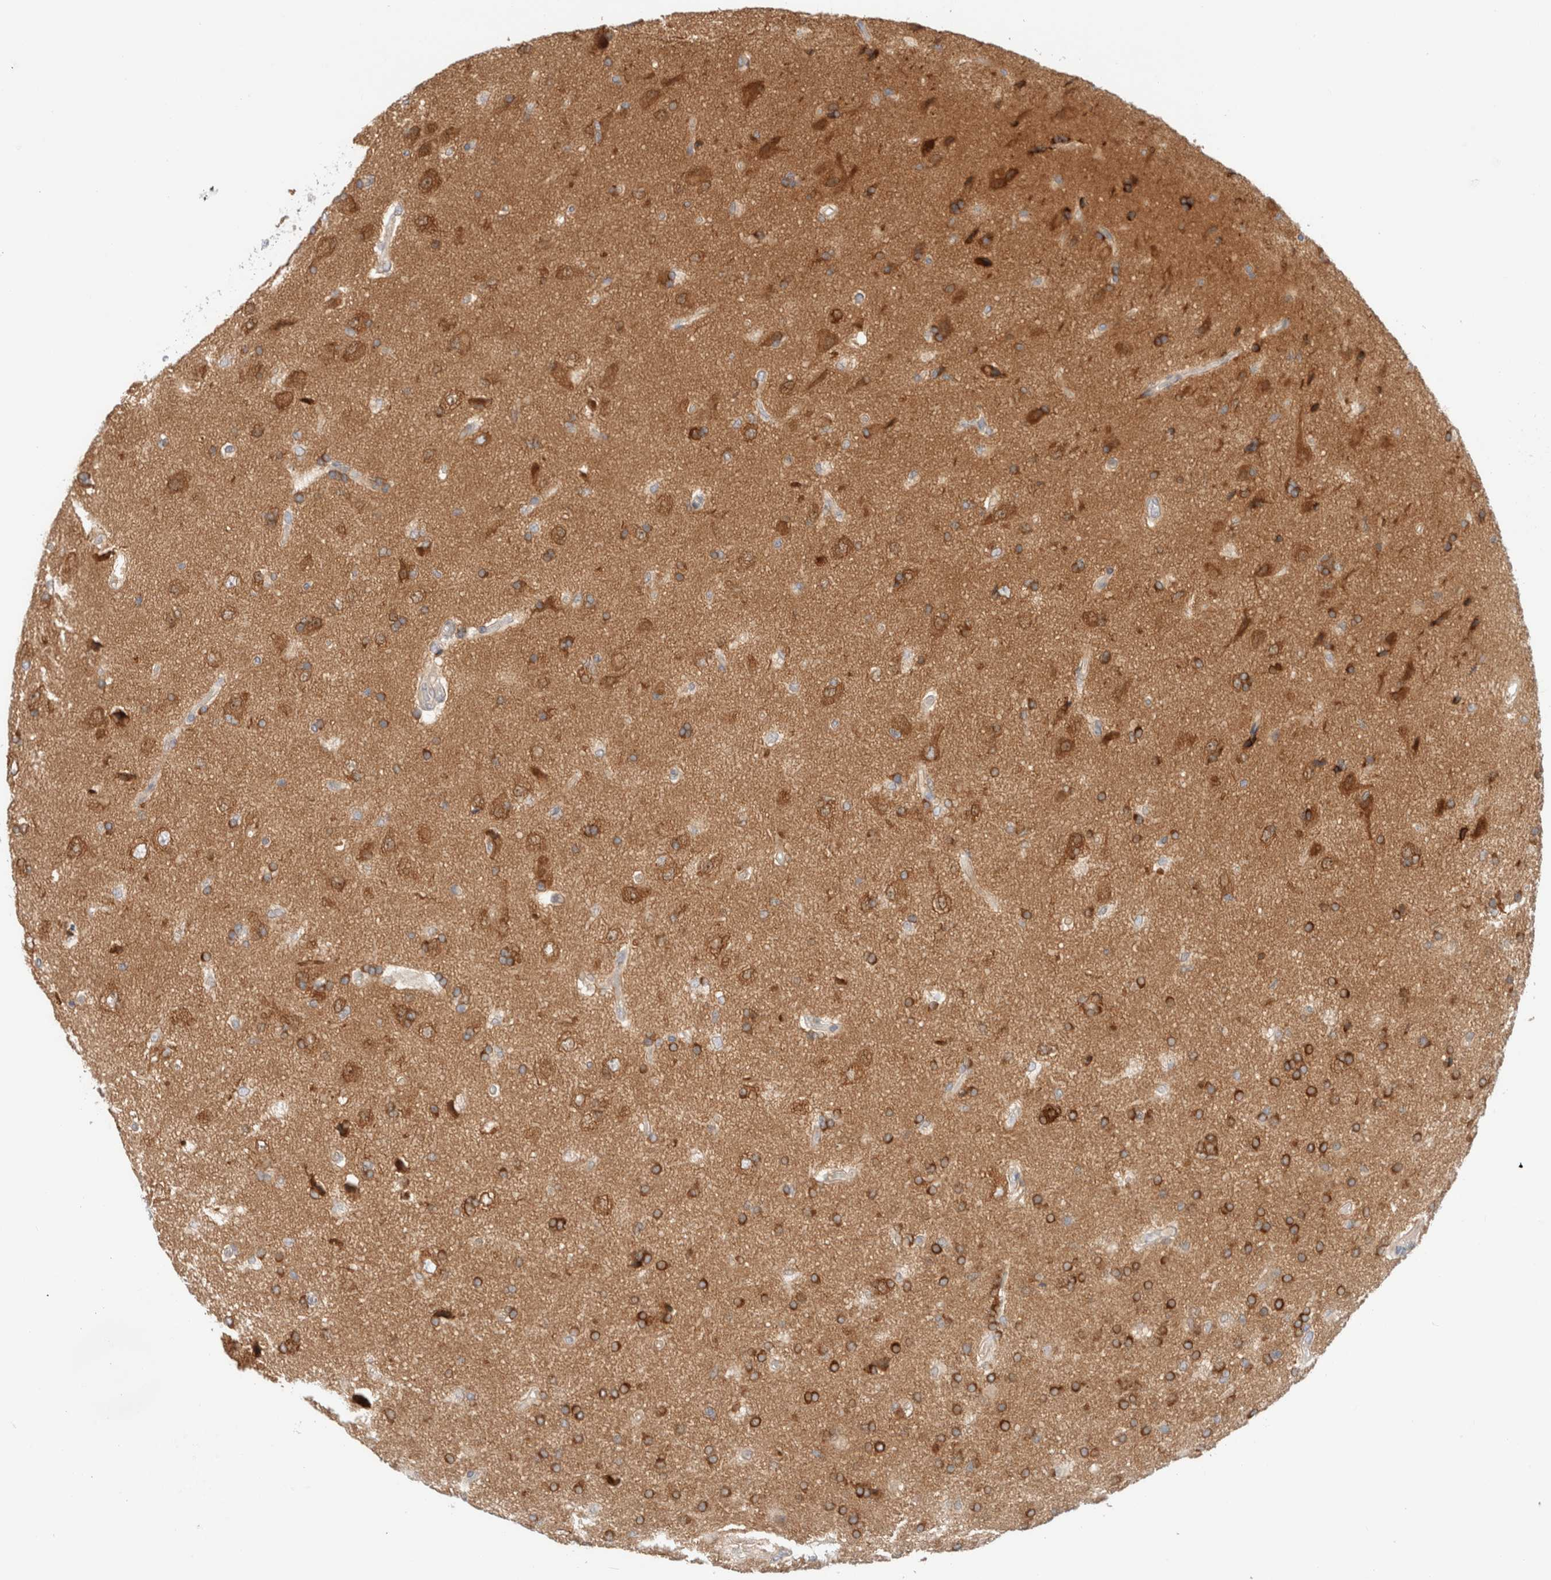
{"staining": {"intensity": "moderate", "quantity": ">75%", "location": "cytoplasmic/membranous"}, "tissue": "glioma", "cell_type": "Tumor cells", "image_type": "cancer", "snomed": [{"axis": "morphology", "description": "Glioma, malignant, High grade"}, {"axis": "topography", "description": "Brain"}], "caption": "Protein staining reveals moderate cytoplasmic/membranous positivity in about >75% of tumor cells in glioma.", "gene": "MARK3", "patient": {"sex": "male", "age": 72}}